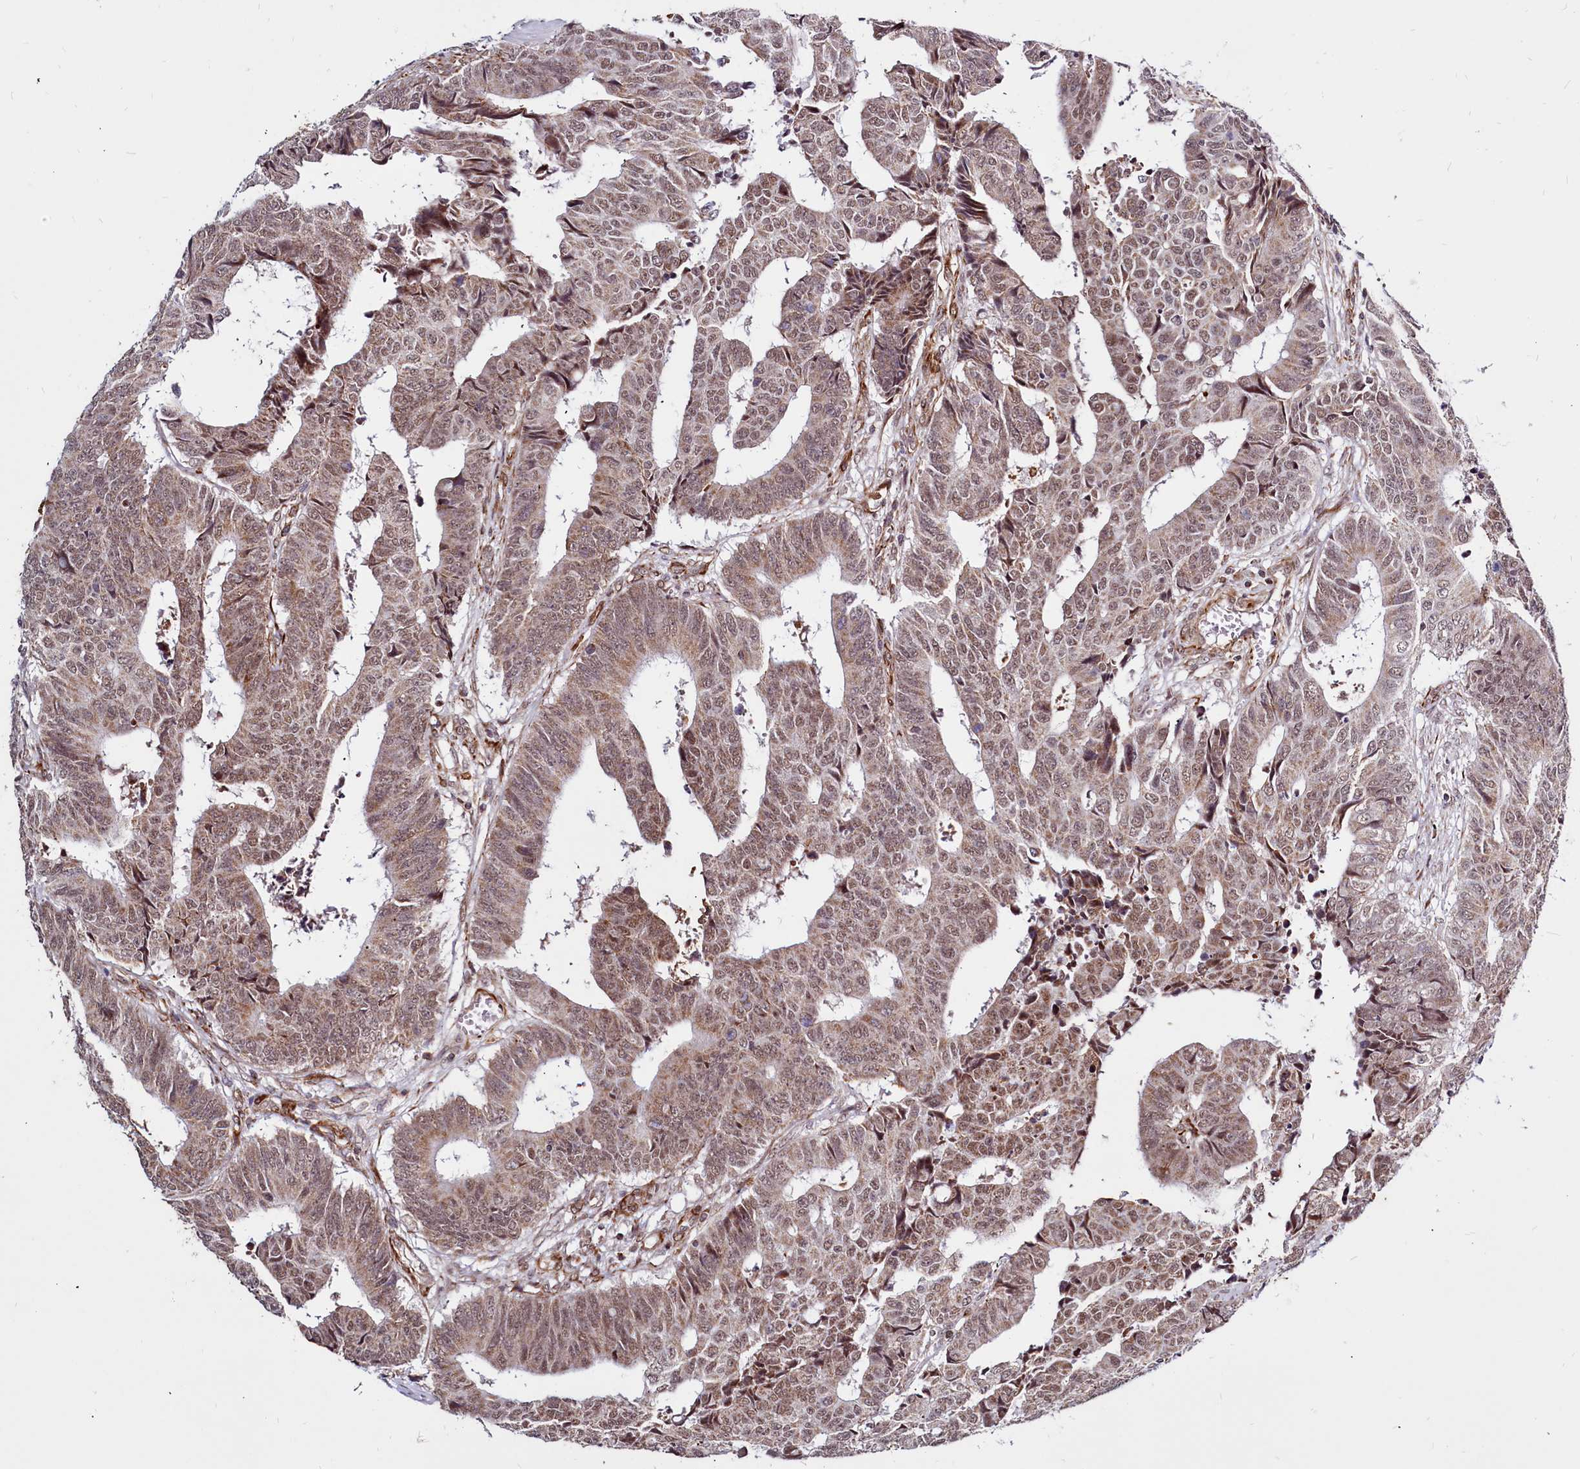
{"staining": {"intensity": "moderate", "quantity": ">75%", "location": "cytoplasmic/membranous,nuclear"}, "tissue": "colorectal cancer", "cell_type": "Tumor cells", "image_type": "cancer", "snomed": [{"axis": "morphology", "description": "Adenocarcinoma, NOS"}, {"axis": "topography", "description": "Rectum"}], "caption": "This is a photomicrograph of IHC staining of colorectal cancer (adenocarcinoma), which shows moderate staining in the cytoplasmic/membranous and nuclear of tumor cells.", "gene": "CLK3", "patient": {"sex": "male", "age": 84}}